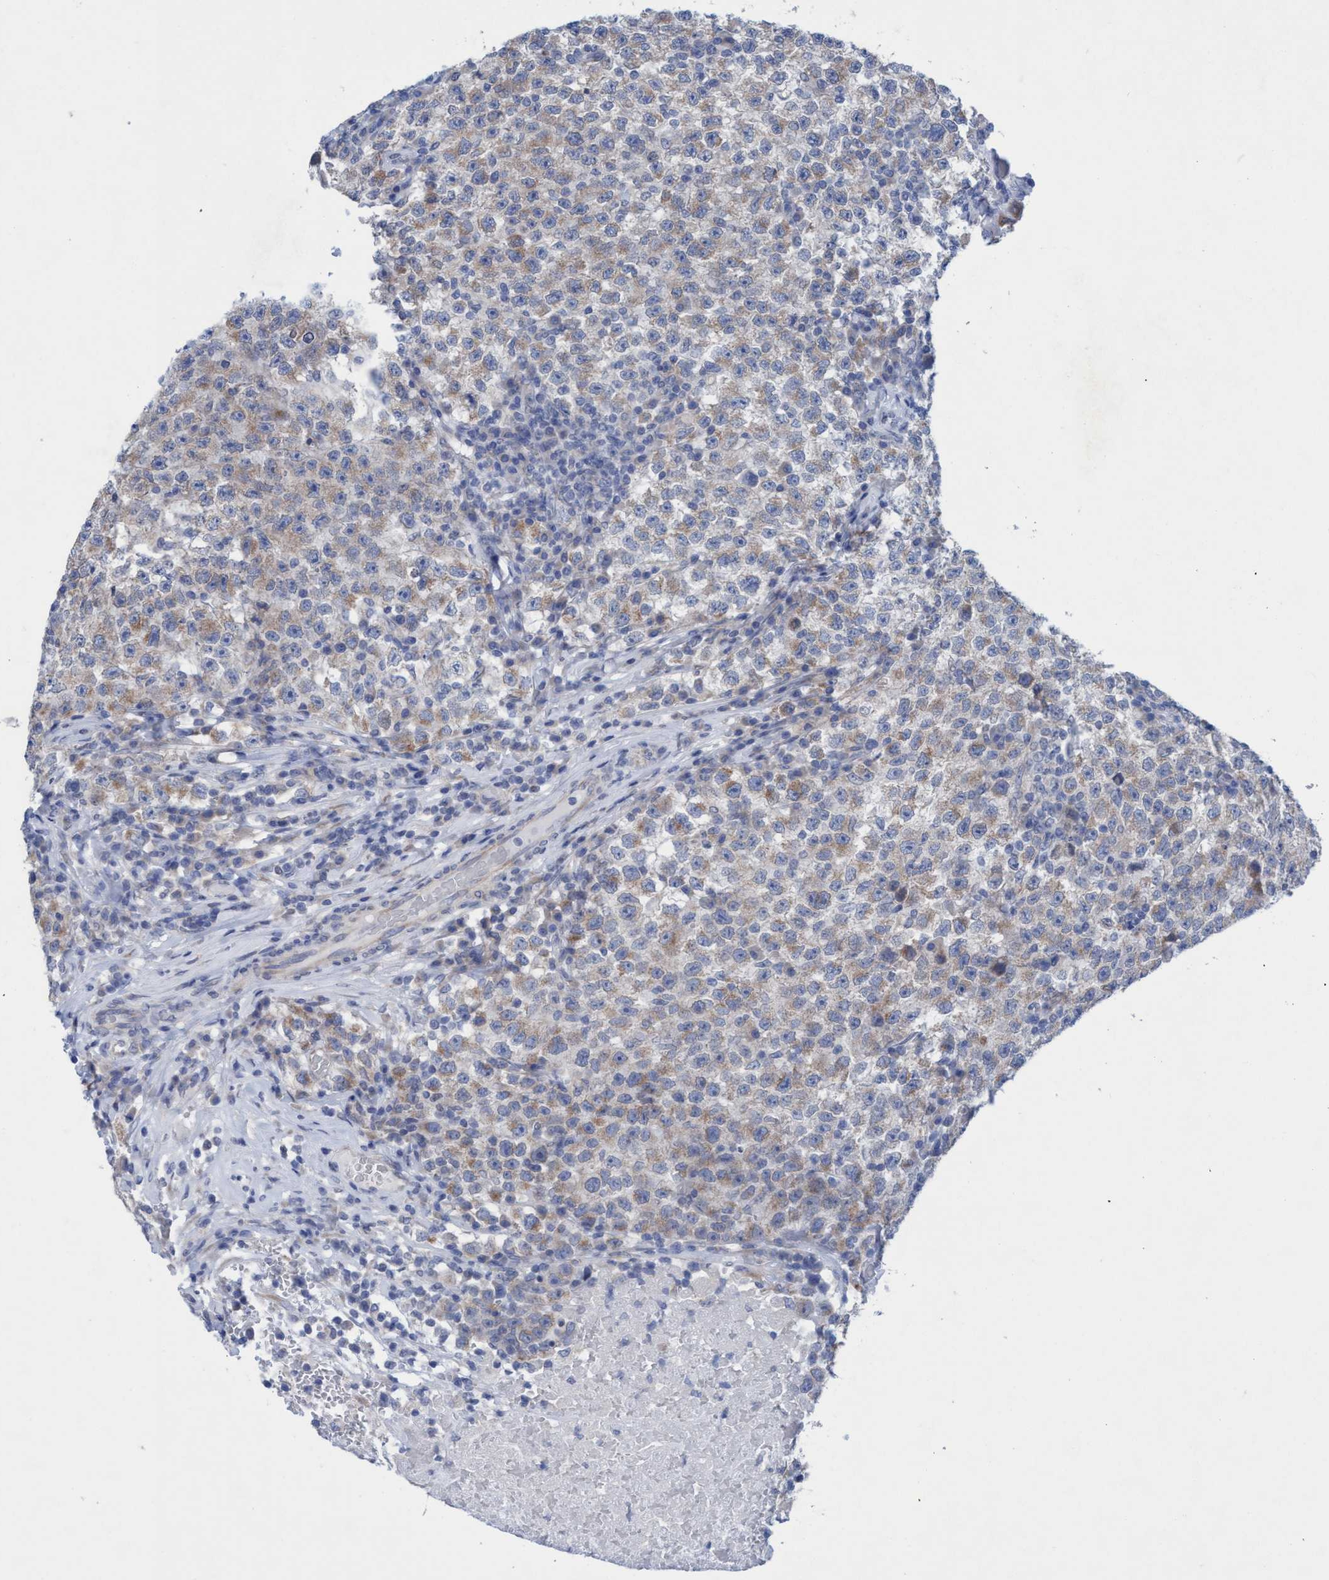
{"staining": {"intensity": "weak", "quantity": ">75%", "location": "cytoplasmic/membranous"}, "tissue": "testis cancer", "cell_type": "Tumor cells", "image_type": "cancer", "snomed": [{"axis": "morphology", "description": "Seminoma, NOS"}, {"axis": "topography", "description": "Testis"}], "caption": "Testis seminoma stained for a protein (brown) displays weak cytoplasmic/membranous positive expression in about >75% of tumor cells.", "gene": "RSAD1", "patient": {"sex": "male", "age": 22}}